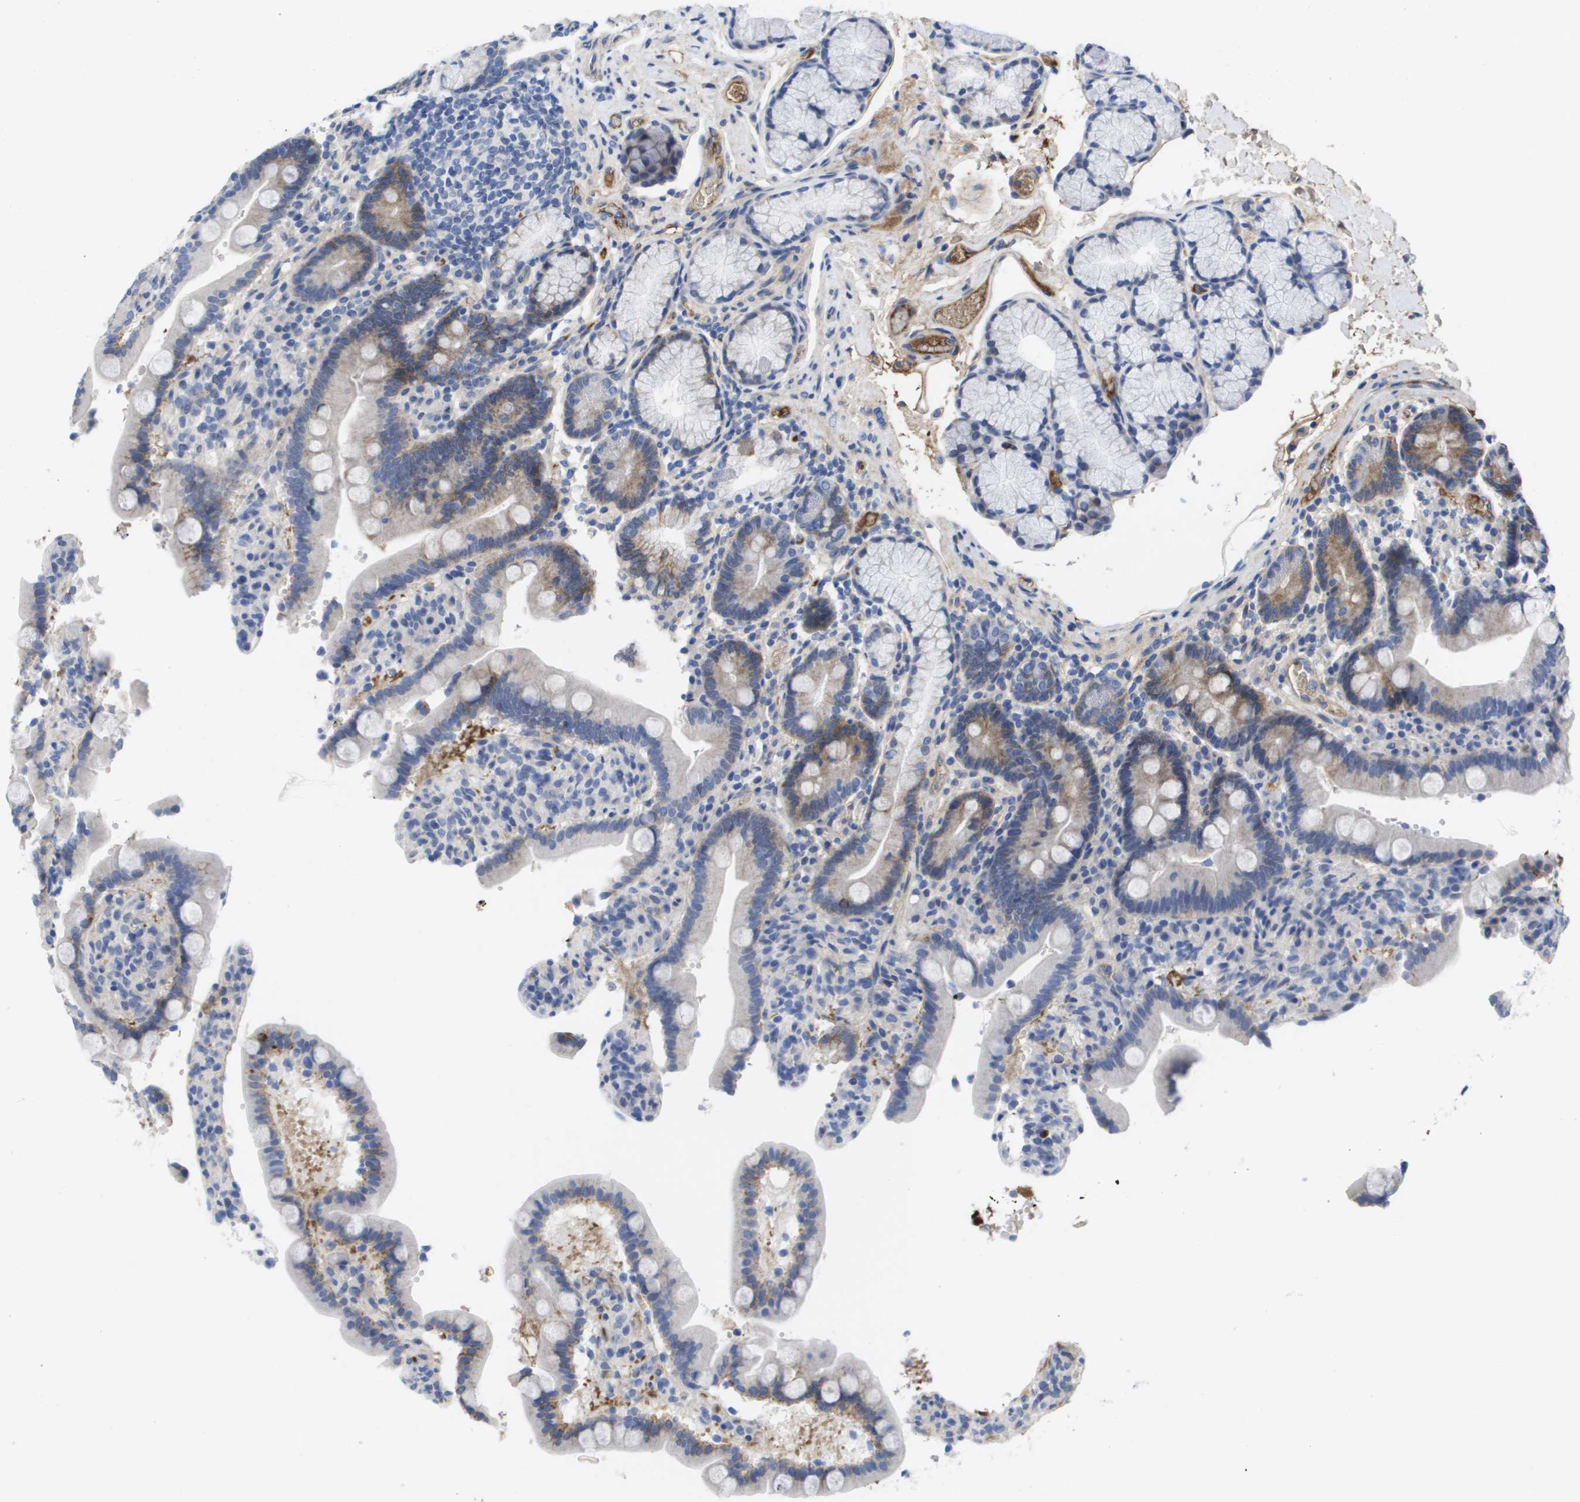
{"staining": {"intensity": "moderate", "quantity": "<25%", "location": "cytoplasmic/membranous"}, "tissue": "duodenum", "cell_type": "Glandular cells", "image_type": "normal", "snomed": [{"axis": "morphology", "description": "Normal tissue, NOS"}, {"axis": "topography", "description": "Small intestine, NOS"}], "caption": "Duodenum stained for a protein exhibits moderate cytoplasmic/membranous positivity in glandular cells. (IHC, brightfield microscopy, high magnification).", "gene": "SERPINC1", "patient": {"sex": "female", "age": 71}}